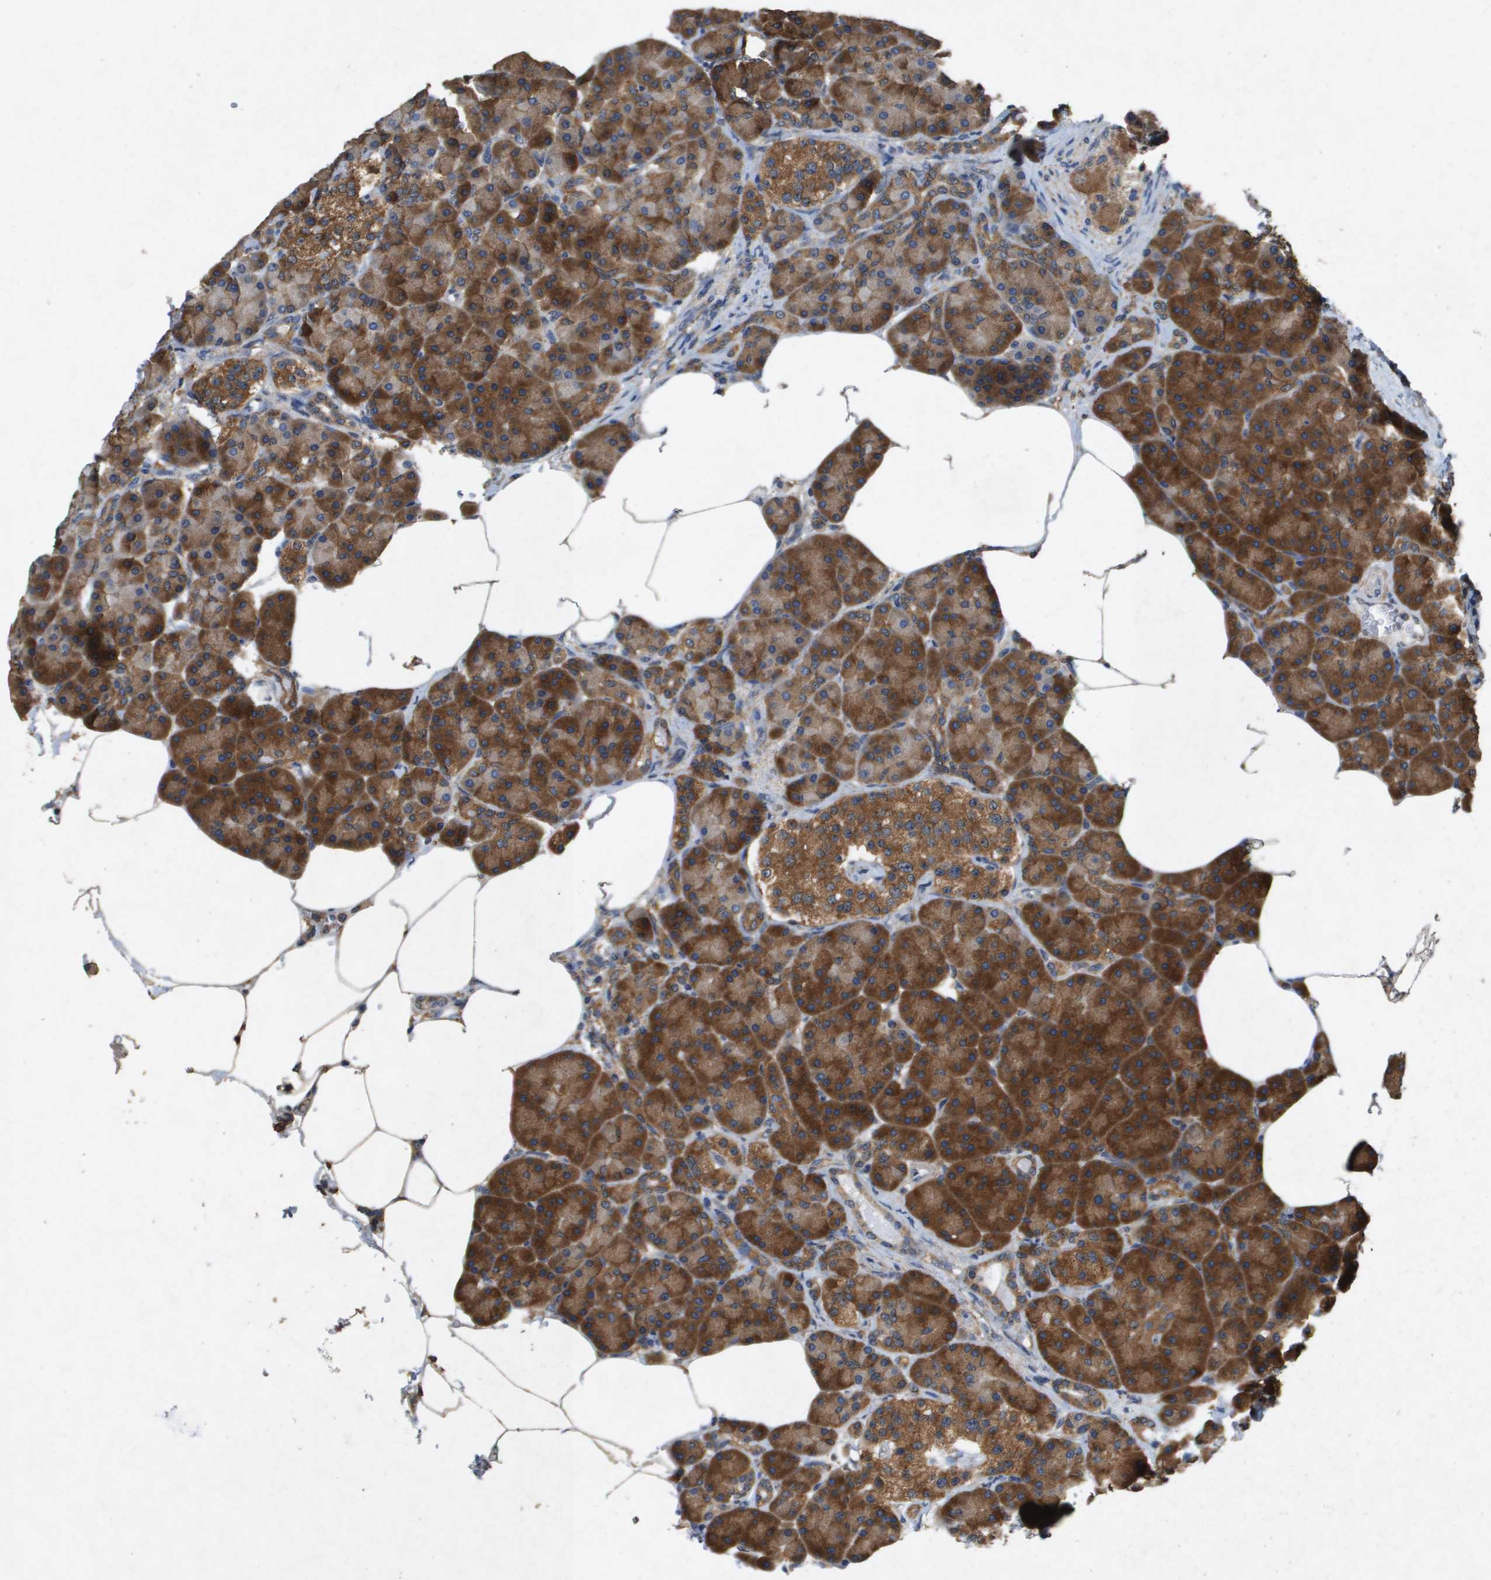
{"staining": {"intensity": "strong", "quantity": ">75%", "location": "cytoplasmic/membranous"}, "tissue": "pancreas", "cell_type": "Exocrine glandular cells", "image_type": "normal", "snomed": [{"axis": "morphology", "description": "Normal tissue, NOS"}, {"axis": "topography", "description": "Pancreas"}], "caption": "About >75% of exocrine glandular cells in benign human pancreas show strong cytoplasmic/membranous protein positivity as visualized by brown immunohistochemical staining.", "gene": "PTPRT", "patient": {"sex": "female", "age": 70}}